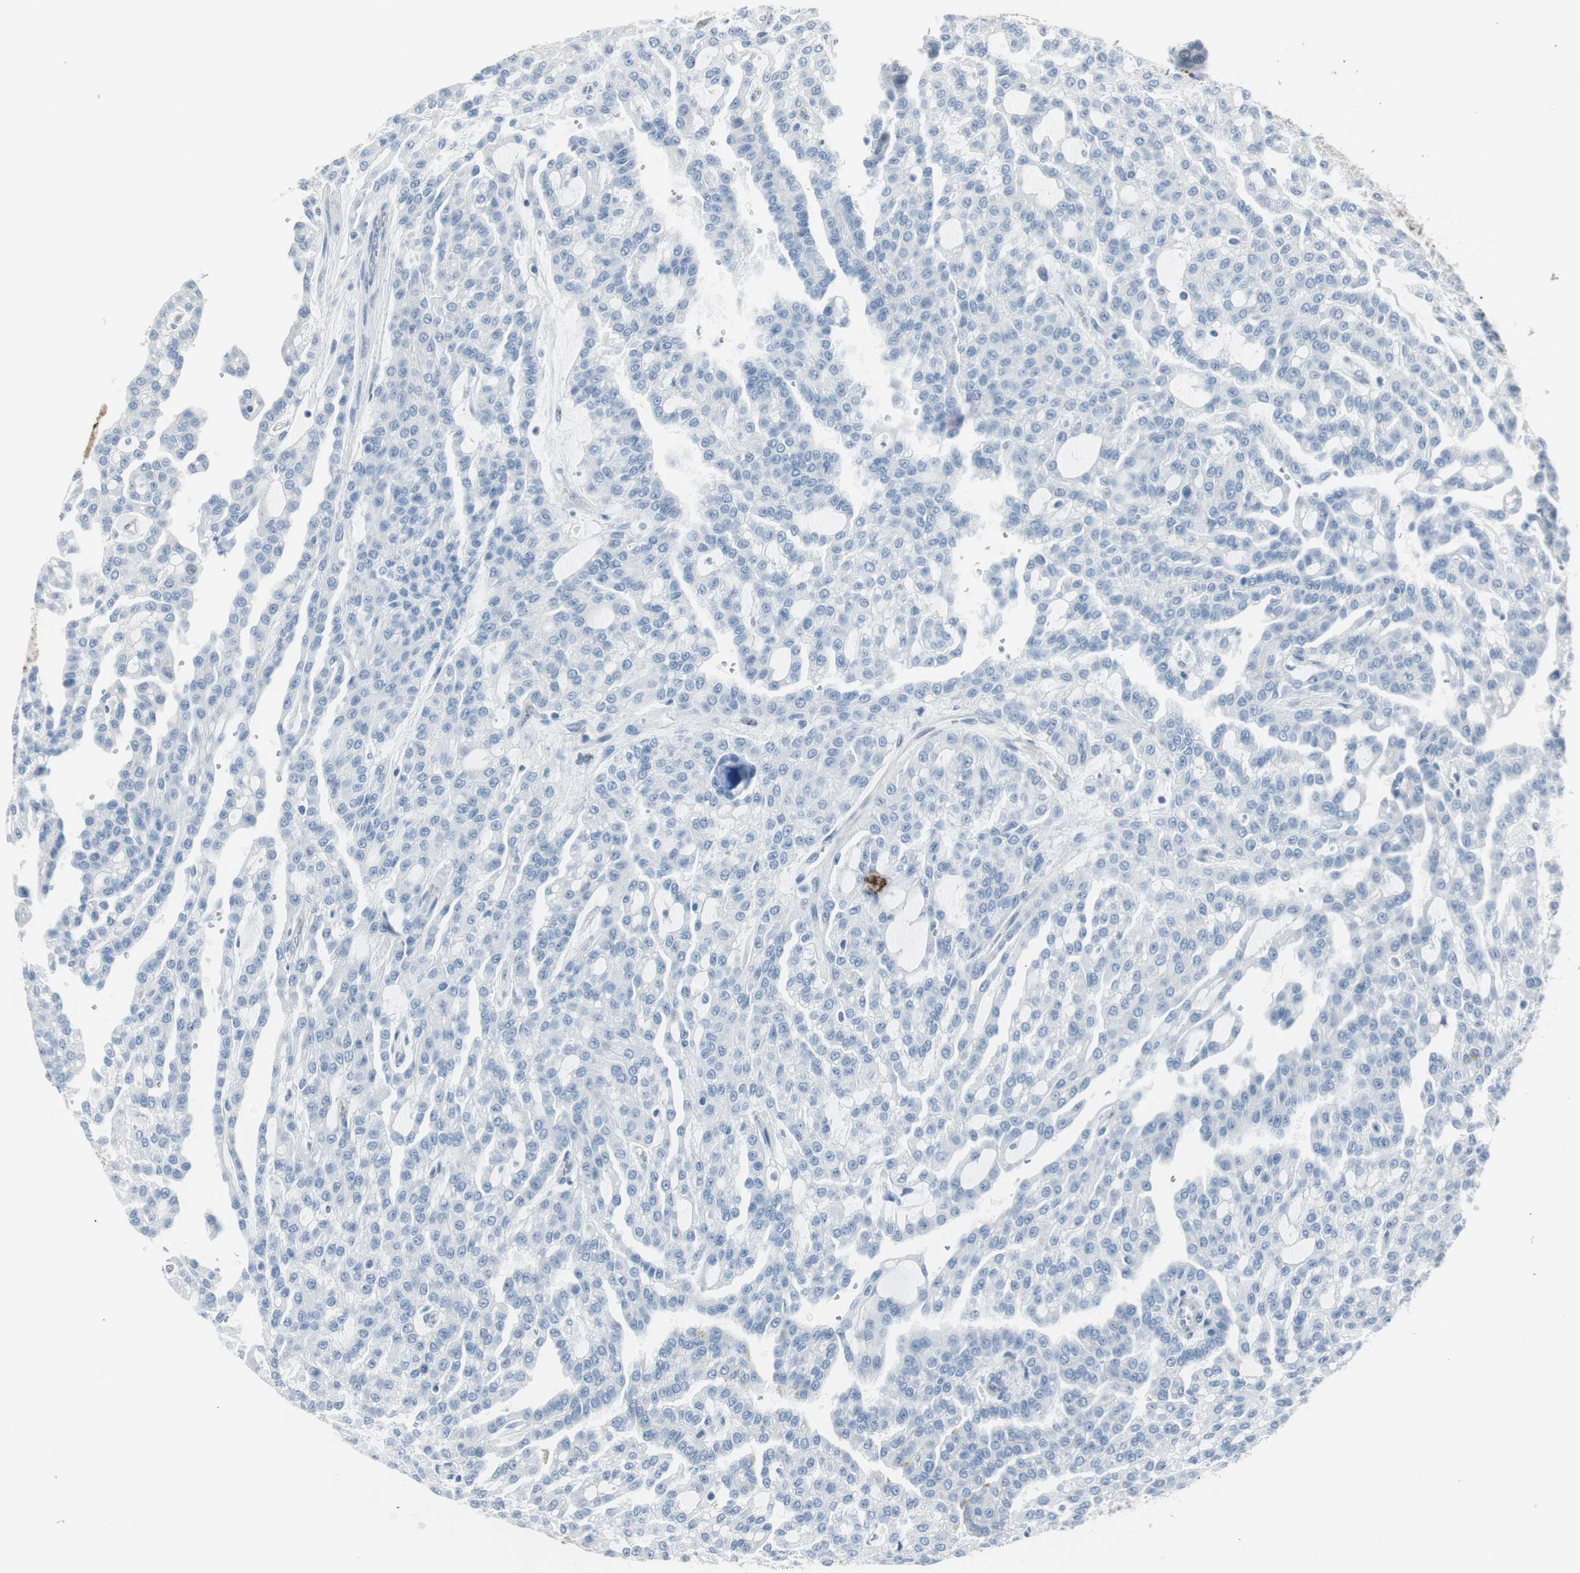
{"staining": {"intensity": "negative", "quantity": "none", "location": "none"}, "tissue": "renal cancer", "cell_type": "Tumor cells", "image_type": "cancer", "snomed": [{"axis": "morphology", "description": "Adenocarcinoma, NOS"}, {"axis": "topography", "description": "Kidney"}], "caption": "A high-resolution histopathology image shows IHC staining of adenocarcinoma (renal), which reveals no significant expression in tumor cells.", "gene": "PML", "patient": {"sex": "male", "age": 63}}